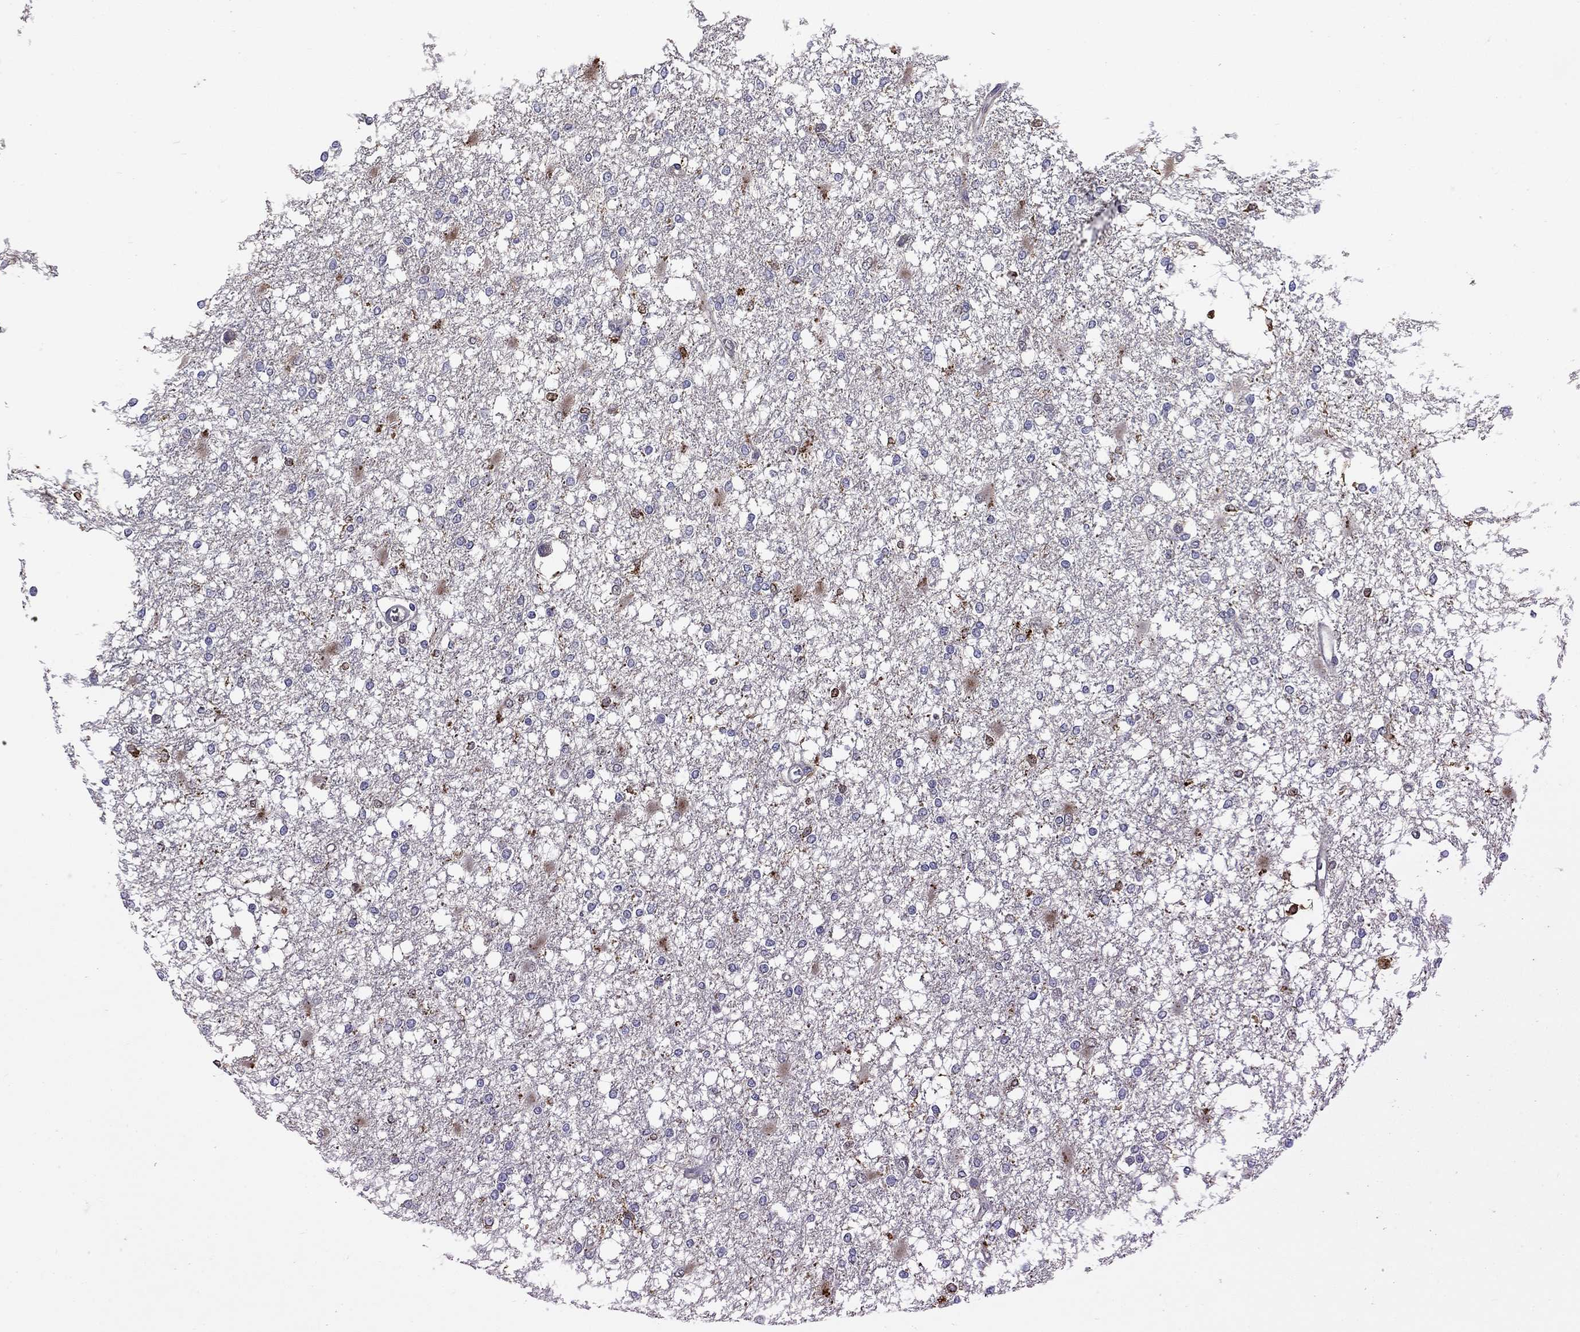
{"staining": {"intensity": "negative", "quantity": "none", "location": "none"}, "tissue": "glioma", "cell_type": "Tumor cells", "image_type": "cancer", "snomed": [{"axis": "morphology", "description": "Glioma, malignant, High grade"}, {"axis": "topography", "description": "Cerebral cortex"}], "caption": "IHC of malignant glioma (high-grade) reveals no staining in tumor cells.", "gene": "SERPINA3", "patient": {"sex": "male", "age": 79}}